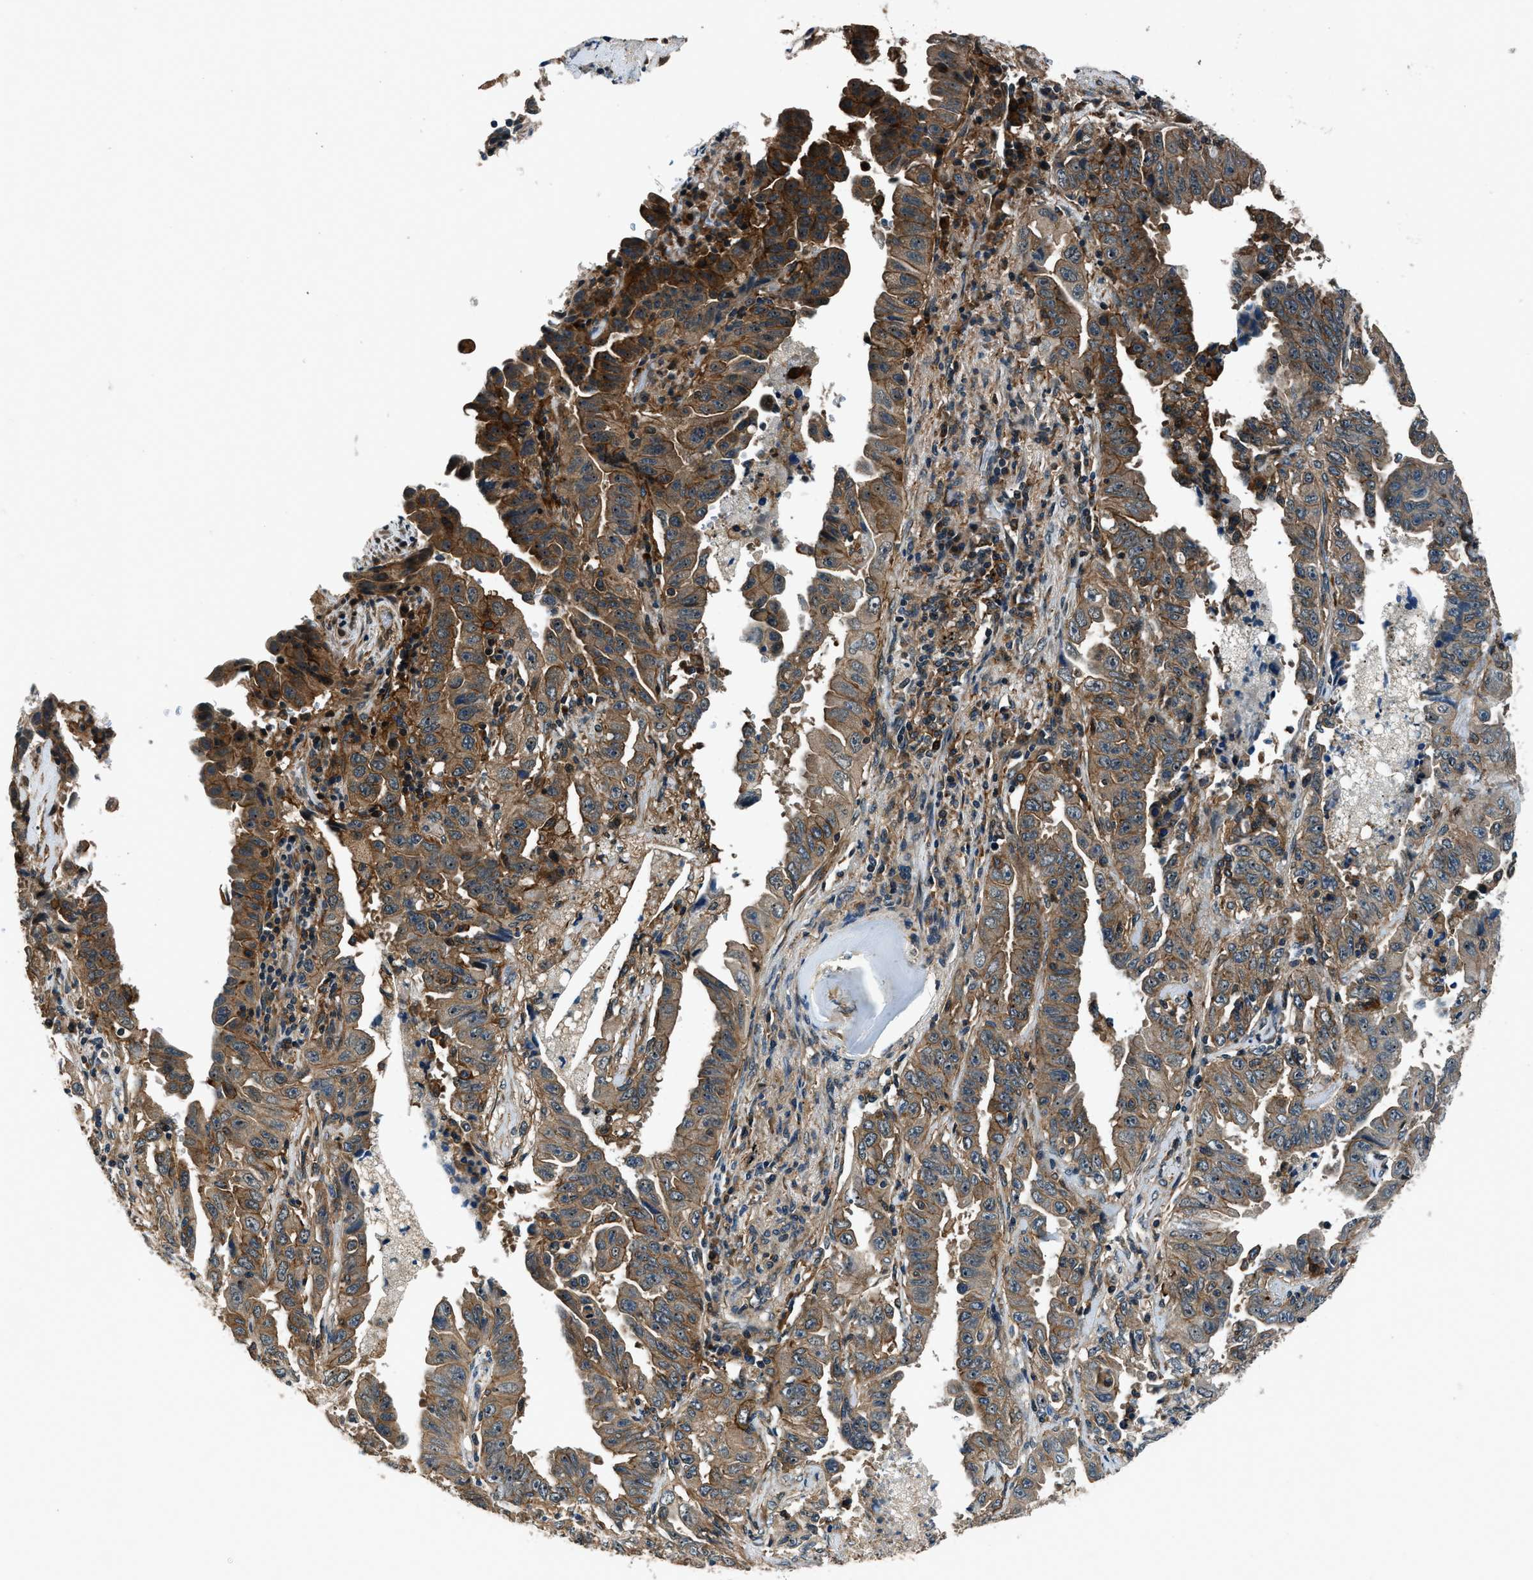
{"staining": {"intensity": "strong", "quantity": ">75%", "location": "cytoplasmic/membranous"}, "tissue": "lung cancer", "cell_type": "Tumor cells", "image_type": "cancer", "snomed": [{"axis": "morphology", "description": "Adenocarcinoma, NOS"}, {"axis": "topography", "description": "Lung"}], "caption": "Human adenocarcinoma (lung) stained with a protein marker displays strong staining in tumor cells.", "gene": "ARHGEF11", "patient": {"sex": "female", "age": 51}}